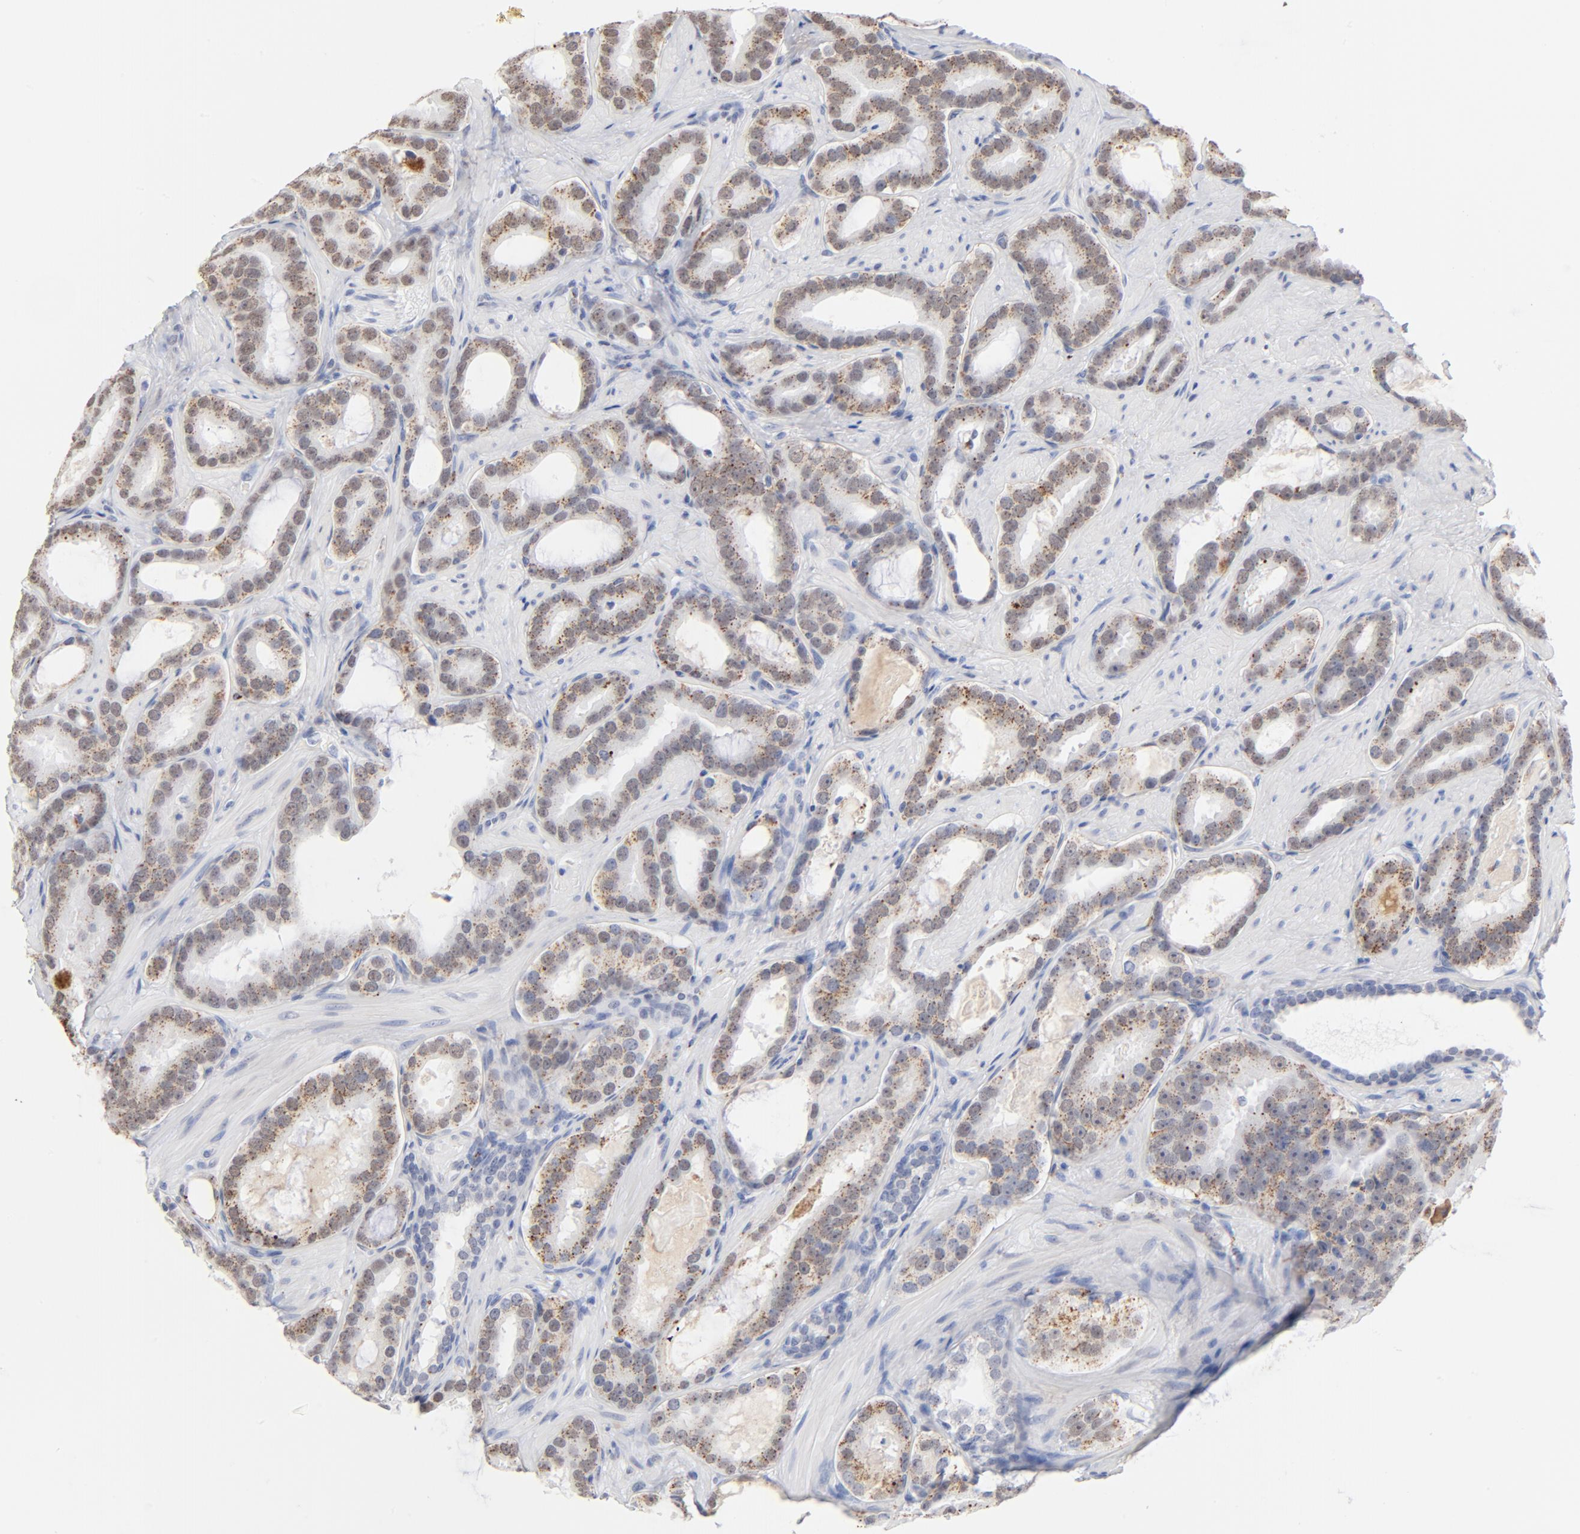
{"staining": {"intensity": "moderate", "quantity": ">75%", "location": "cytoplasmic/membranous"}, "tissue": "prostate cancer", "cell_type": "Tumor cells", "image_type": "cancer", "snomed": [{"axis": "morphology", "description": "Adenocarcinoma, Low grade"}, {"axis": "topography", "description": "Prostate"}], "caption": "The immunohistochemical stain shows moderate cytoplasmic/membranous expression in tumor cells of prostate cancer (adenocarcinoma (low-grade)) tissue.", "gene": "LTBP2", "patient": {"sex": "male", "age": 59}}